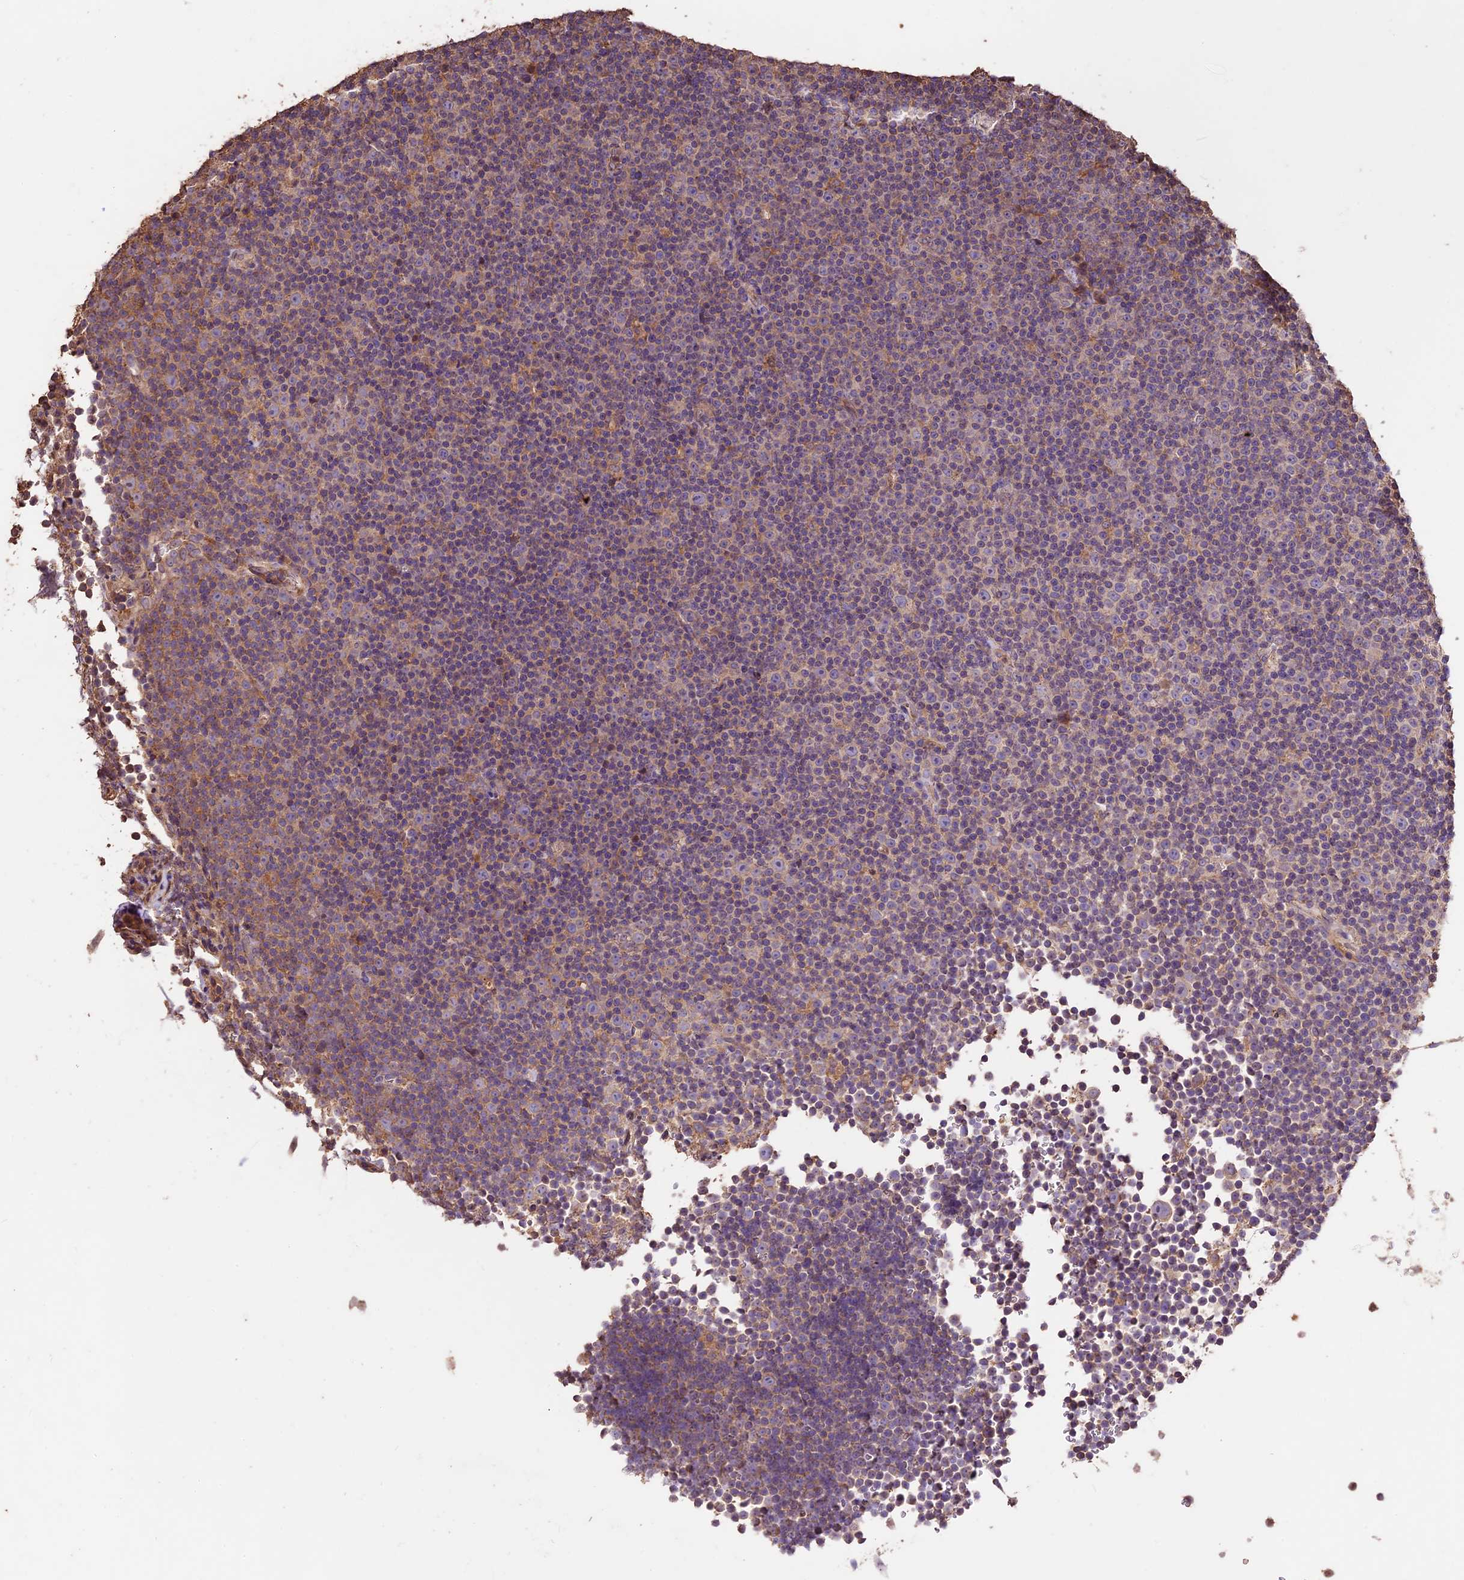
{"staining": {"intensity": "negative", "quantity": "none", "location": "none"}, "tissue": "lymphoma", "cell_type": "Tumor cells", "image_type": "cancer", "snomed": [{"axis": "morphology", "description": "Malignant lymphoma, non-Hodgkin's type, Low grade"}, {"axis": "topography", "description": "Lymph node"}], "caption": "Human lymphoma stained for a protein using IHC exhibits no expression in tumor cells.", "gene": "CRLF1", "patient": {"sex": "female", "age": 67}}